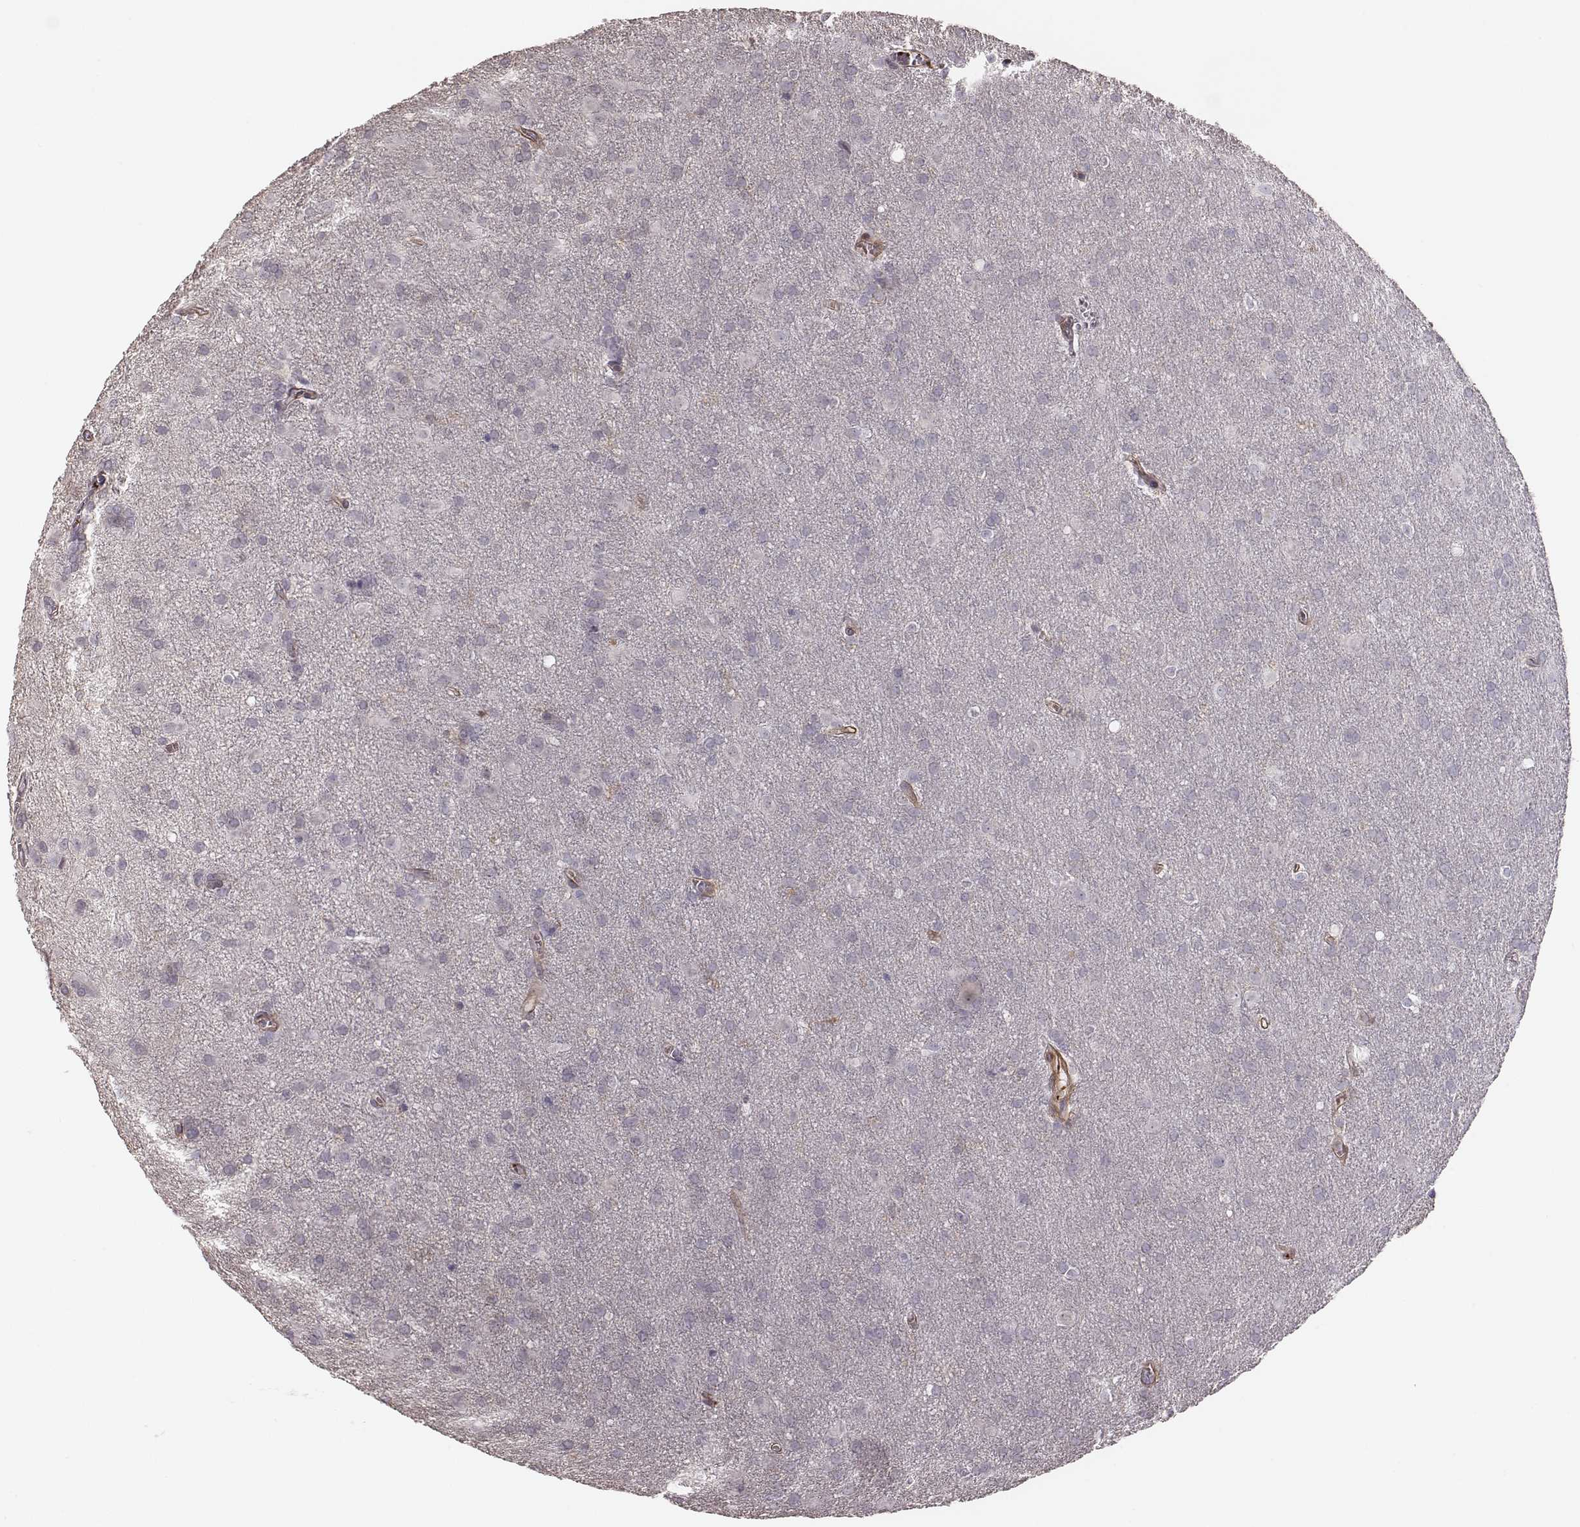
{"staining": {"intensity": "negative", "quantity": "none", "location": "none"}, "tissue": "glioma", "cell_type": "Tumor cells", "image_type": "cancer", "snomed": [{"axis": "morphology", "description": "Glioma, malignant, Low grade"}, {"axis": "topography", "description": "Brain"}], "caption": "Immunohistochemistry of low-grade glioma (malignant) reveals no positivity in tumor cells.", "gene": "ZYX", "patient": {"sex": "male", "age": 58}}